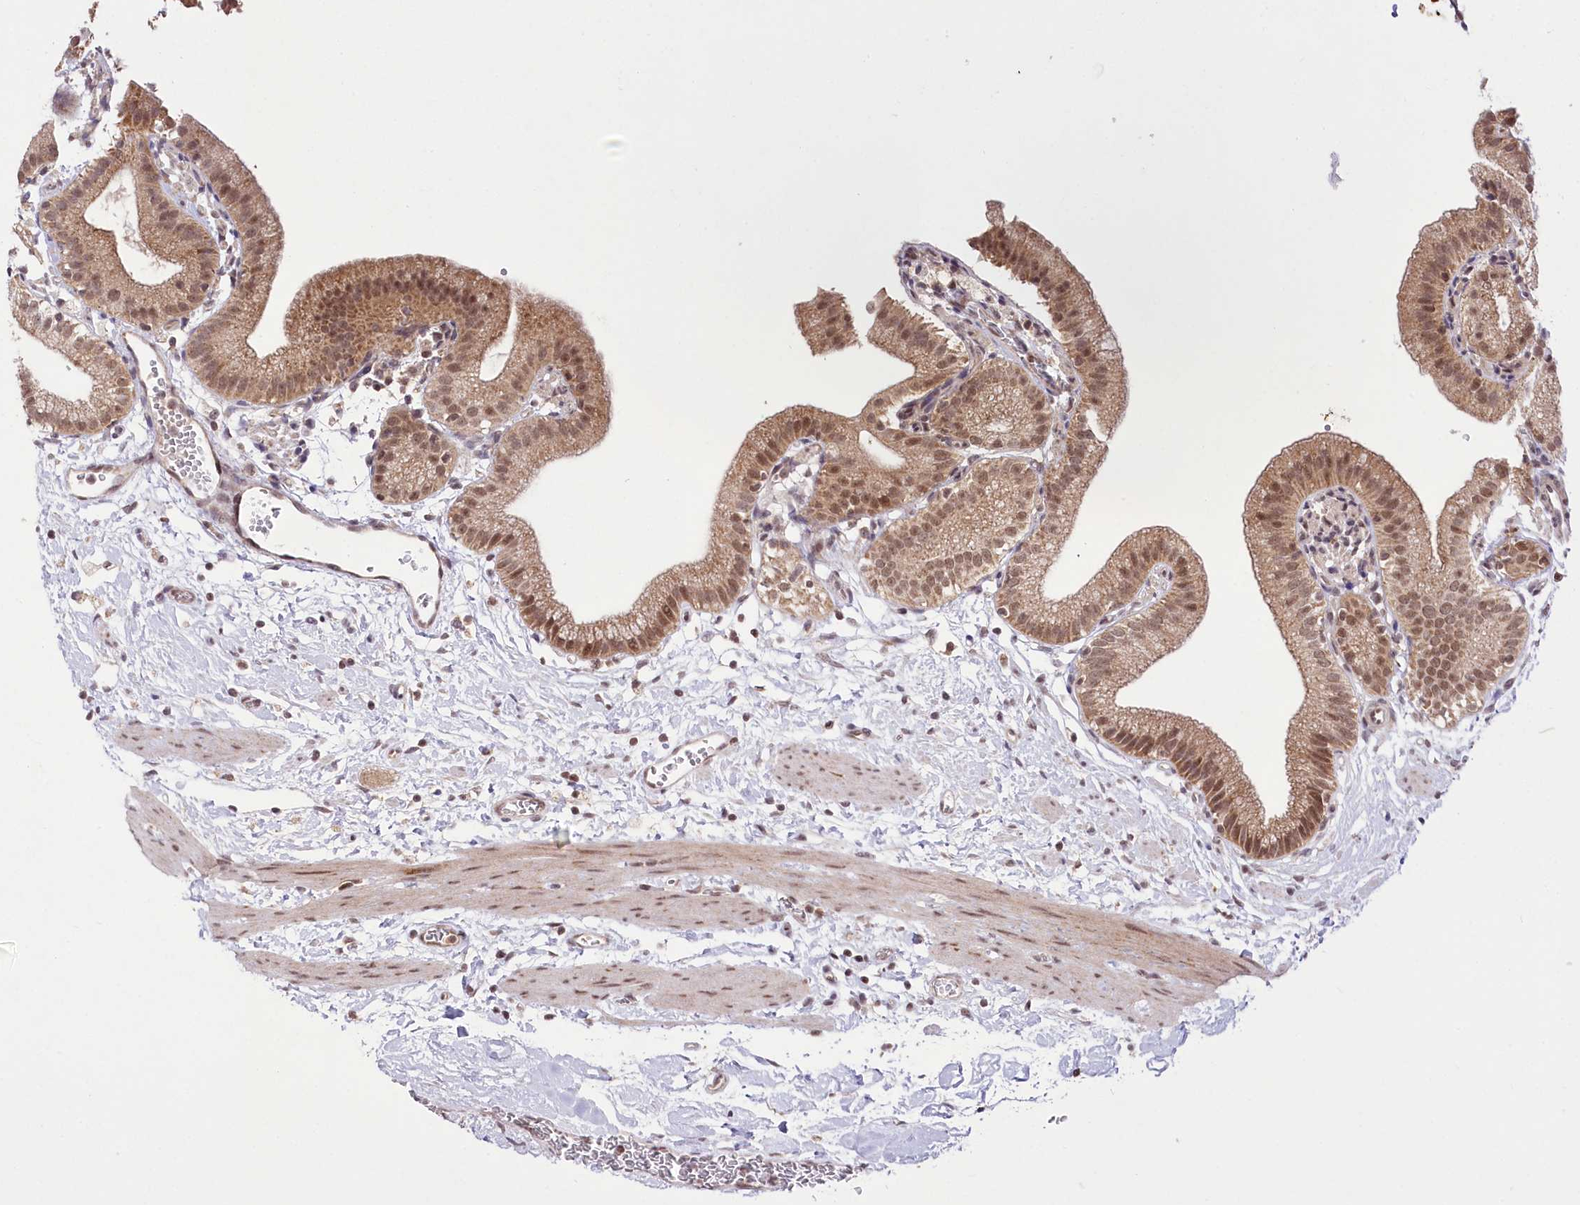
{"staining": {"intensity": "moderate", "quantity": ">75%", "location": "cytoplasmic/membranous,nuclear"}, "tissue": "gallbladder", "cell_type": "Glandular cells", "image_type": "normal", "snomed": [{"axis": "morphology", "description": "Normal tissue, NOS"}, {"axis": "topography", "description": "Gallbladder"}], "caption": "Benign gallbladder demonstrates moderate cytoplasmic/membranous,nuclear staining in approximately >75% of glandular cells, visualized by immunohistochemistry.", "gene": "ZMAT2", "patient": {"sex": "male", "age": 55}}